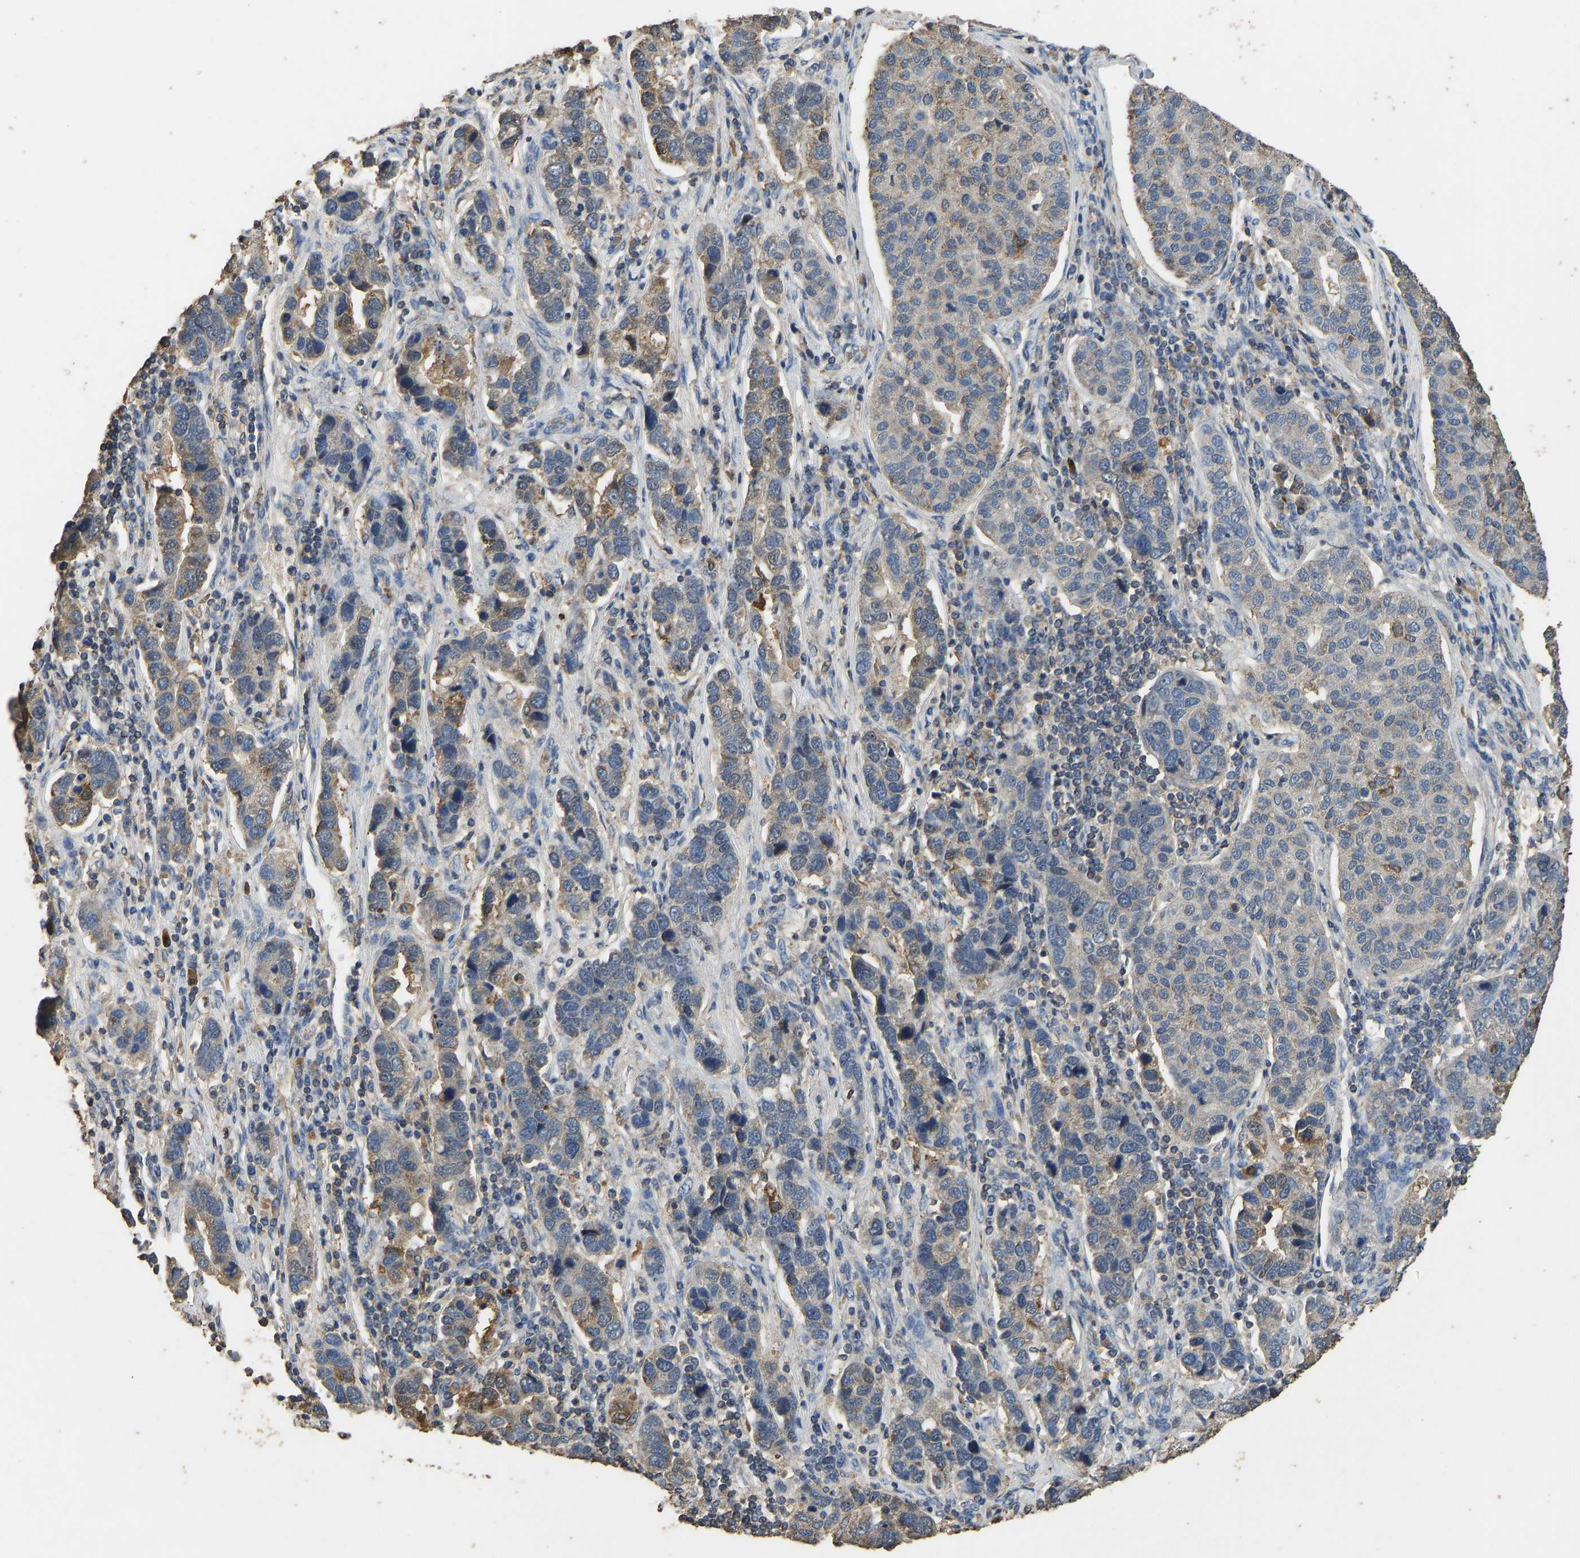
{"staining": {"intensity": "moderate", "quantity": "<25%", "location": "cytoplasmic/membranous"}, "tissue": "pancreatic cancer", "cell_type": "Tumor cells", "image_type": "cancer", "snomed": [{"axis": "morphology", "description": "Adenocarcinoma, NOS"}, {"axis": "topography", "description": "Pancreas"}], "caption": "Protein expression by immunohistochemistry demonstrates moderate cytoplasmic/membranous staining in about <25% of tumor cells in pancreatic cancer (adenocarcinoma).", "gene": "CIDEC", "patient": {"sex": "female", "age": 61}}